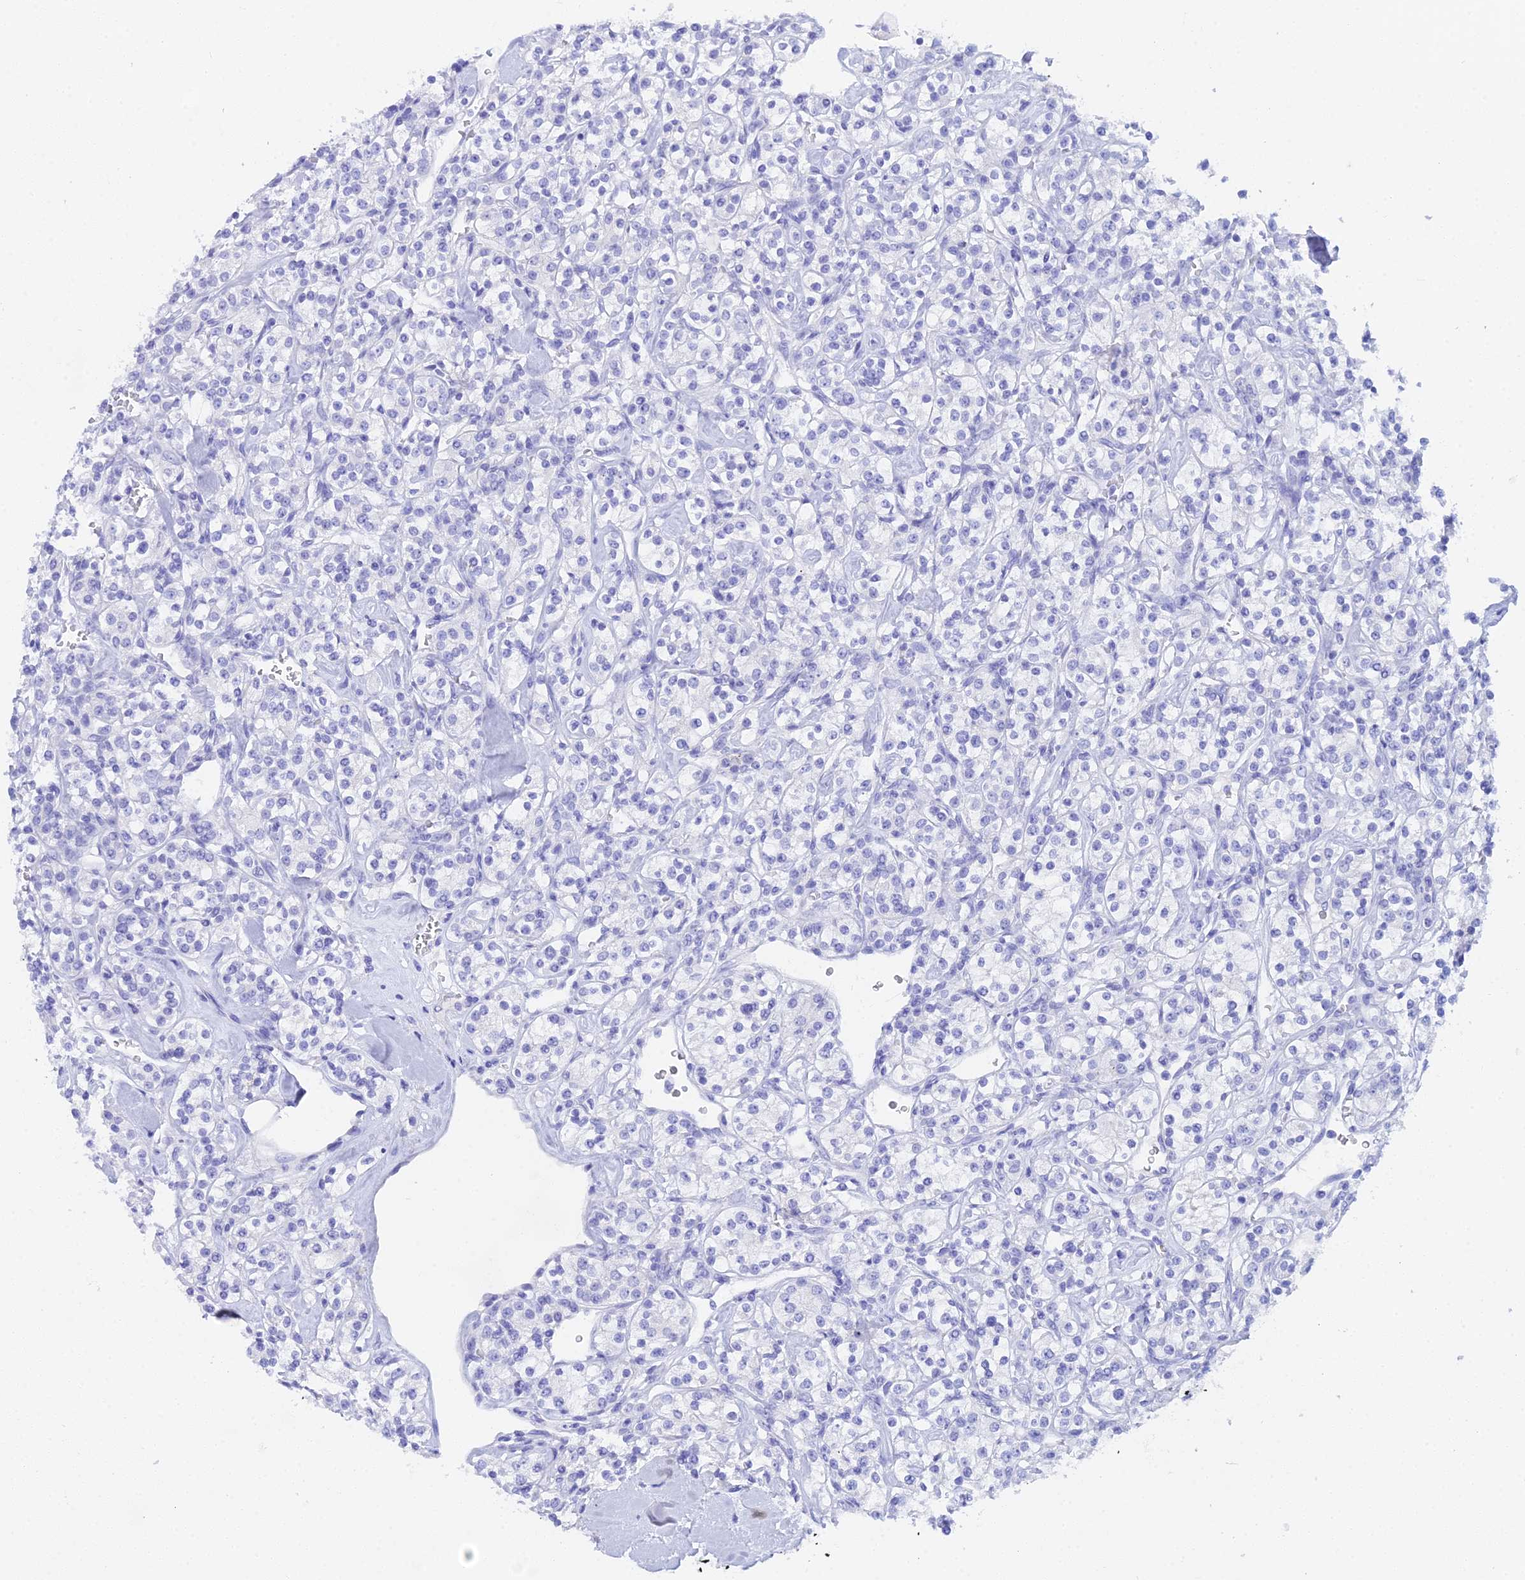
{"staining": {"intensity": "negative", "quantity": "none", "location": "none"}, "tissue": "renal cancer", "cell_type": "Tumor cells", "image_type": "cancer", "snomed": [{"axis": "morphology", "description": "Adenocarcinoma, NOS"}, {"axis": "topography", "description": "Kidney"}], "caption": "Immunohistochemistry photomicrograph of human renal adenocarcinoma stained for a protein (brown), which displays no staining in tumor cells.", "gene": "REG1A", "patient": {"sex": "male", "age": 77}}